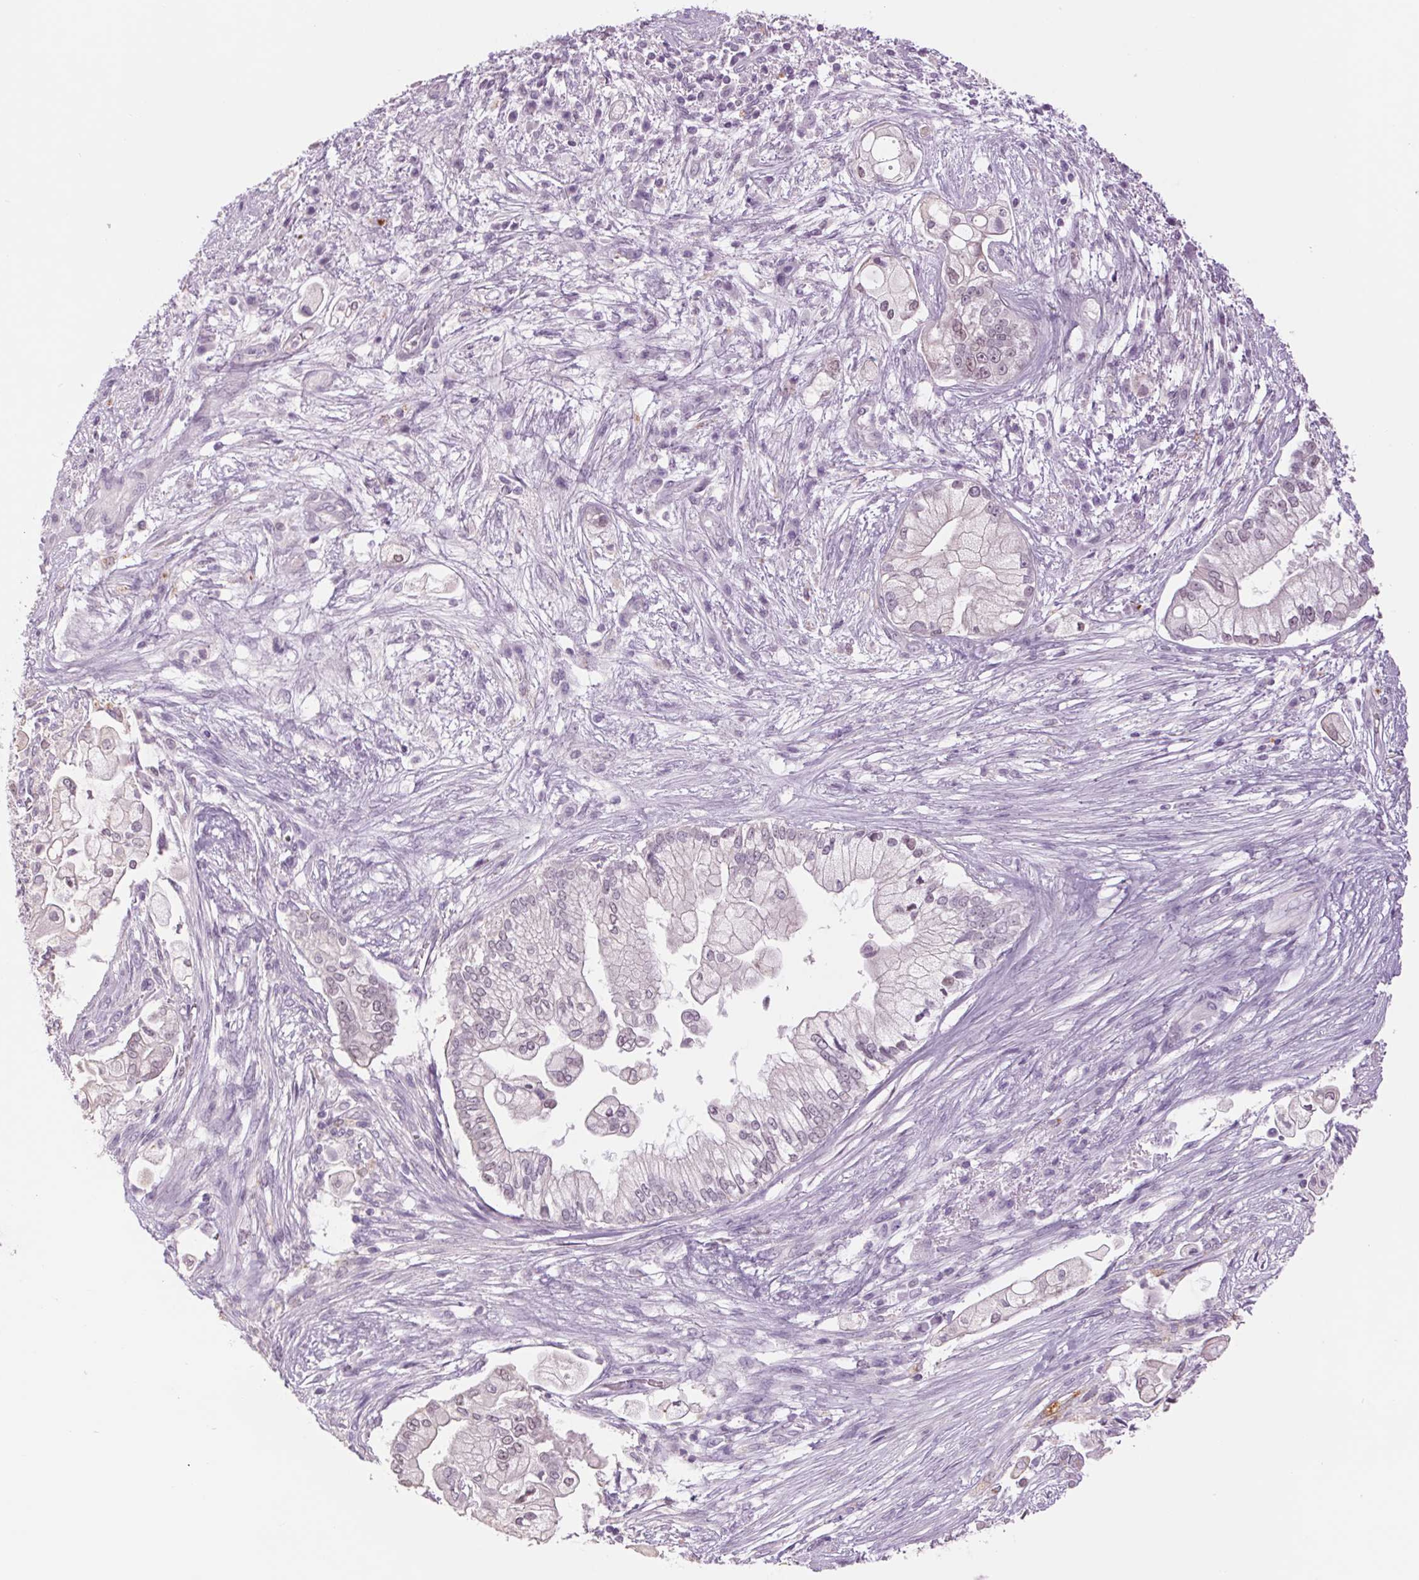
{"staining": {"intensity": "negative", "quantity": "none", "location": "none"}, "tissue": "pancreatic cancer", "cell_type": "Tumor cells", "image_type": "cancer", "snomed": [{"axis": "morphology", "description": "Adenocarcinoma, NOS"}, {"axis": "topography", "description": "Pancreas"}], "caption": "Immunohistochemistry (IHC) of pancreatic cancer shows no positivity in tumor cells.", "gene": "MPO", "patient": {"sex": "female", "age": 69}}